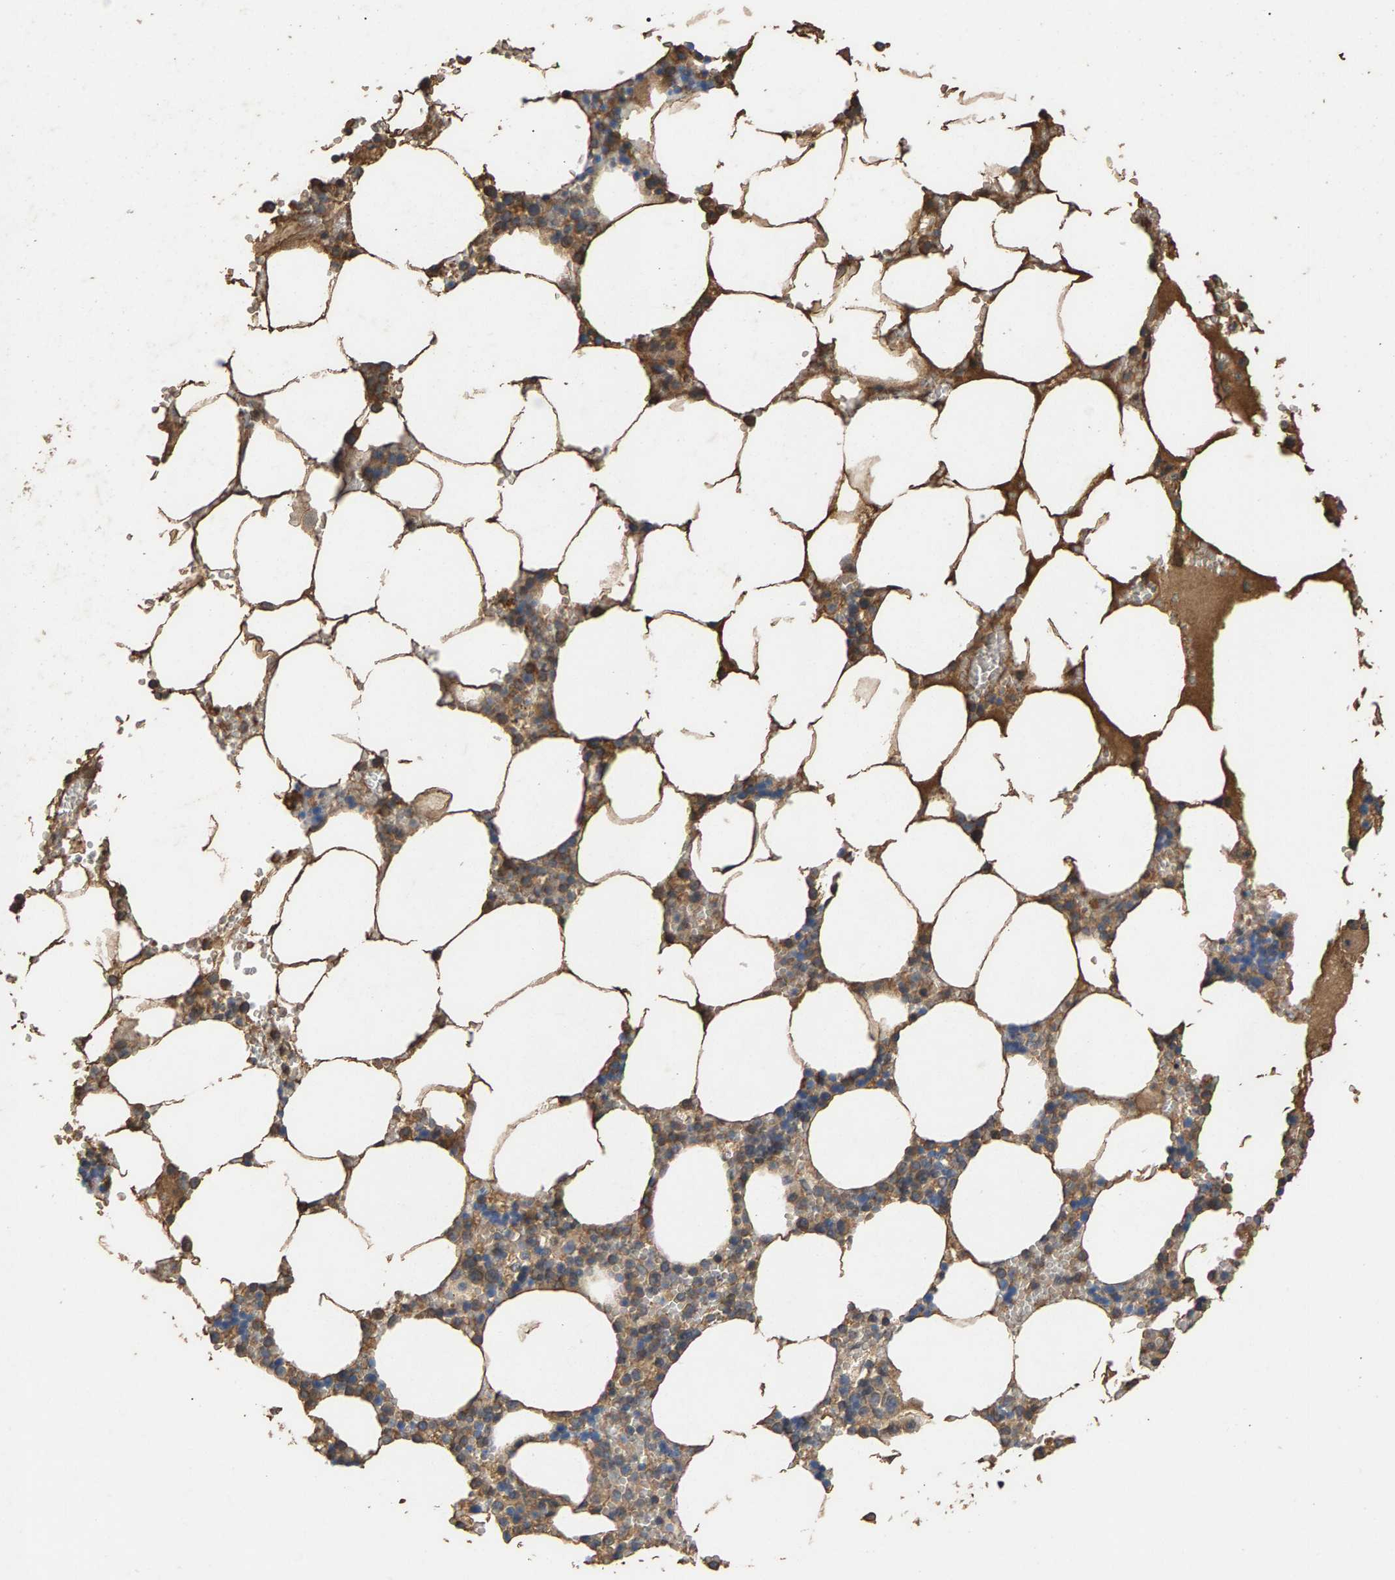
{"staining": {"intensity": "moderate", "quantity": ">75%", "location": "cytoplasmic/membranous"}, "tissue": "bone marrow", "cell_type": "Hematopoietic cells", "image_type": "normal", "snomed": [{"axis": "morphology", "description": "Normal tissue, NOS"}, {"axis": "topography", "description": "Bone marrow"}], "caption": "Hematopoietic cells show medium levels of moderate cytoplasmic/membranous positivity in about >75% of cells in normal human bone marrow. Ihc stains the protein in brown and the nuclei are stained blue.", "gene": "HTRA3", "patient": {"sex": "male", "age": 70}}